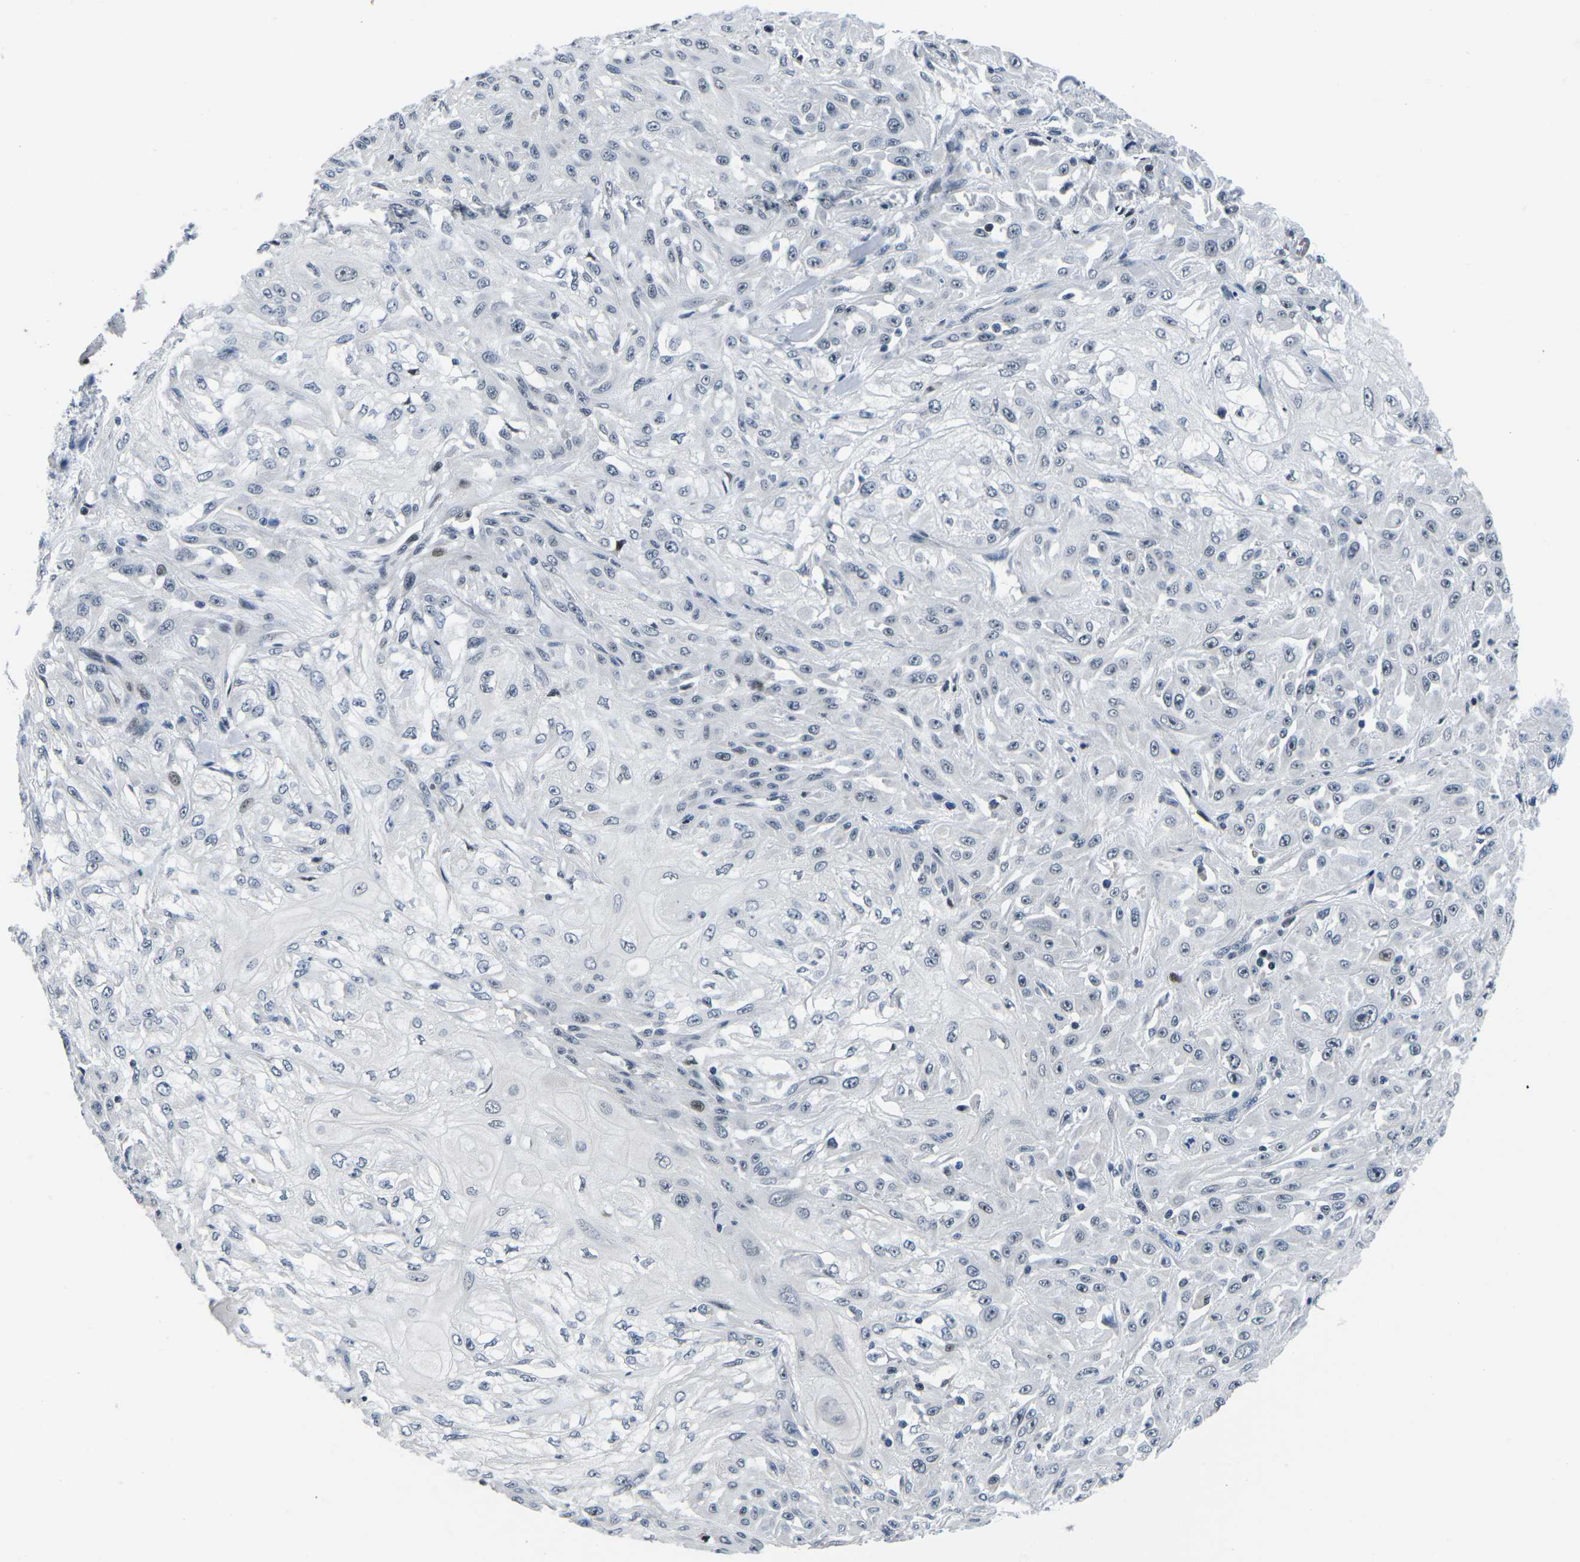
{"staining": {"intensity": "negative", "quantity": "none", "location": "none"}, "tissue": "skin cancer", "cell_type": "Tumor cells", "image_type": "cancer", "snomed": [{"axis": "morphology", "description": "Squamous cell carcinoma, NOS"}, {"axis": "morphology", "description": "Squamous cell carcinoma, metastatic, NOS"}, {"axis": "topography", "description": "Skin"}, {"axis": "topography", "description": "Lymph node"}], "caption": "IHC photomicrograph of neoplastic tissue: human skin squamous cell carcinoma stained with DAB shows no significant protein positivity in tumor cells. Brightfield microscopy of immunohistochemistry stained with DAB (brown) and hematoxylin (blue), captured at high magnification.", "gene": "CDC73", "patient": {"sex": "male", "age": 75}}